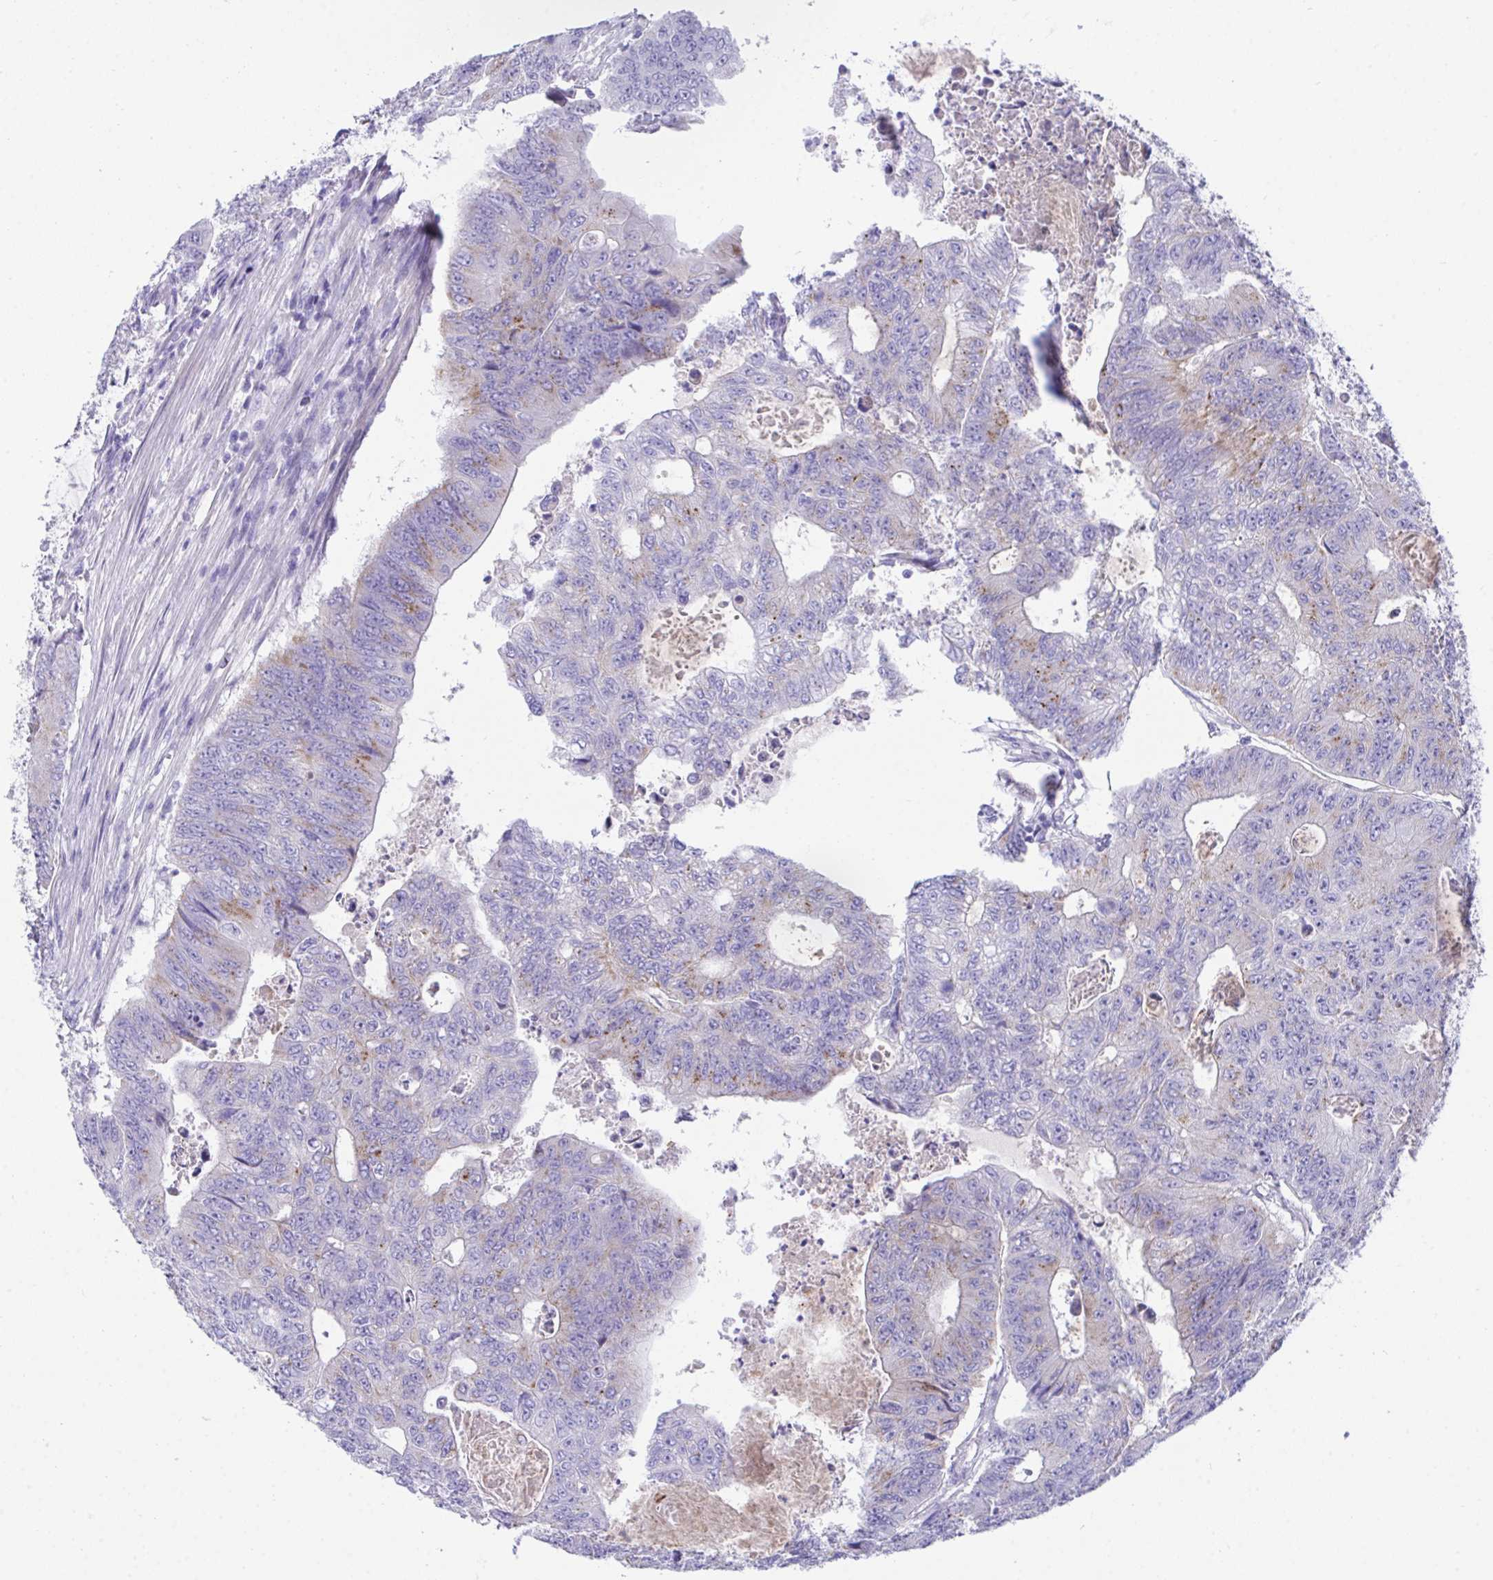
{"staining": {"intensity": "moderate", "quantity": "<25%", "location": "cytoplasmic/membranous"}, "tissue": "colorectal cancer", "cell_type": "Tumor cells", "image_type": "cancer", "snomed": [{"axis": "morphology", "description": "Adenocarcinoma, NOS"}, {"axis": "topography", "description": "Colon"}], "caption": "Protein staining of adenocarcinoma (colorectal) tissue demonstrates moderate cytoplasmic/membranous expression in approximately <25% of tumor cells. (brown staining indicates protein expression, while blue staining denotes nuclei).", "gene": "TMEM106B", "patient": {"sex": "female", "age": 48}}